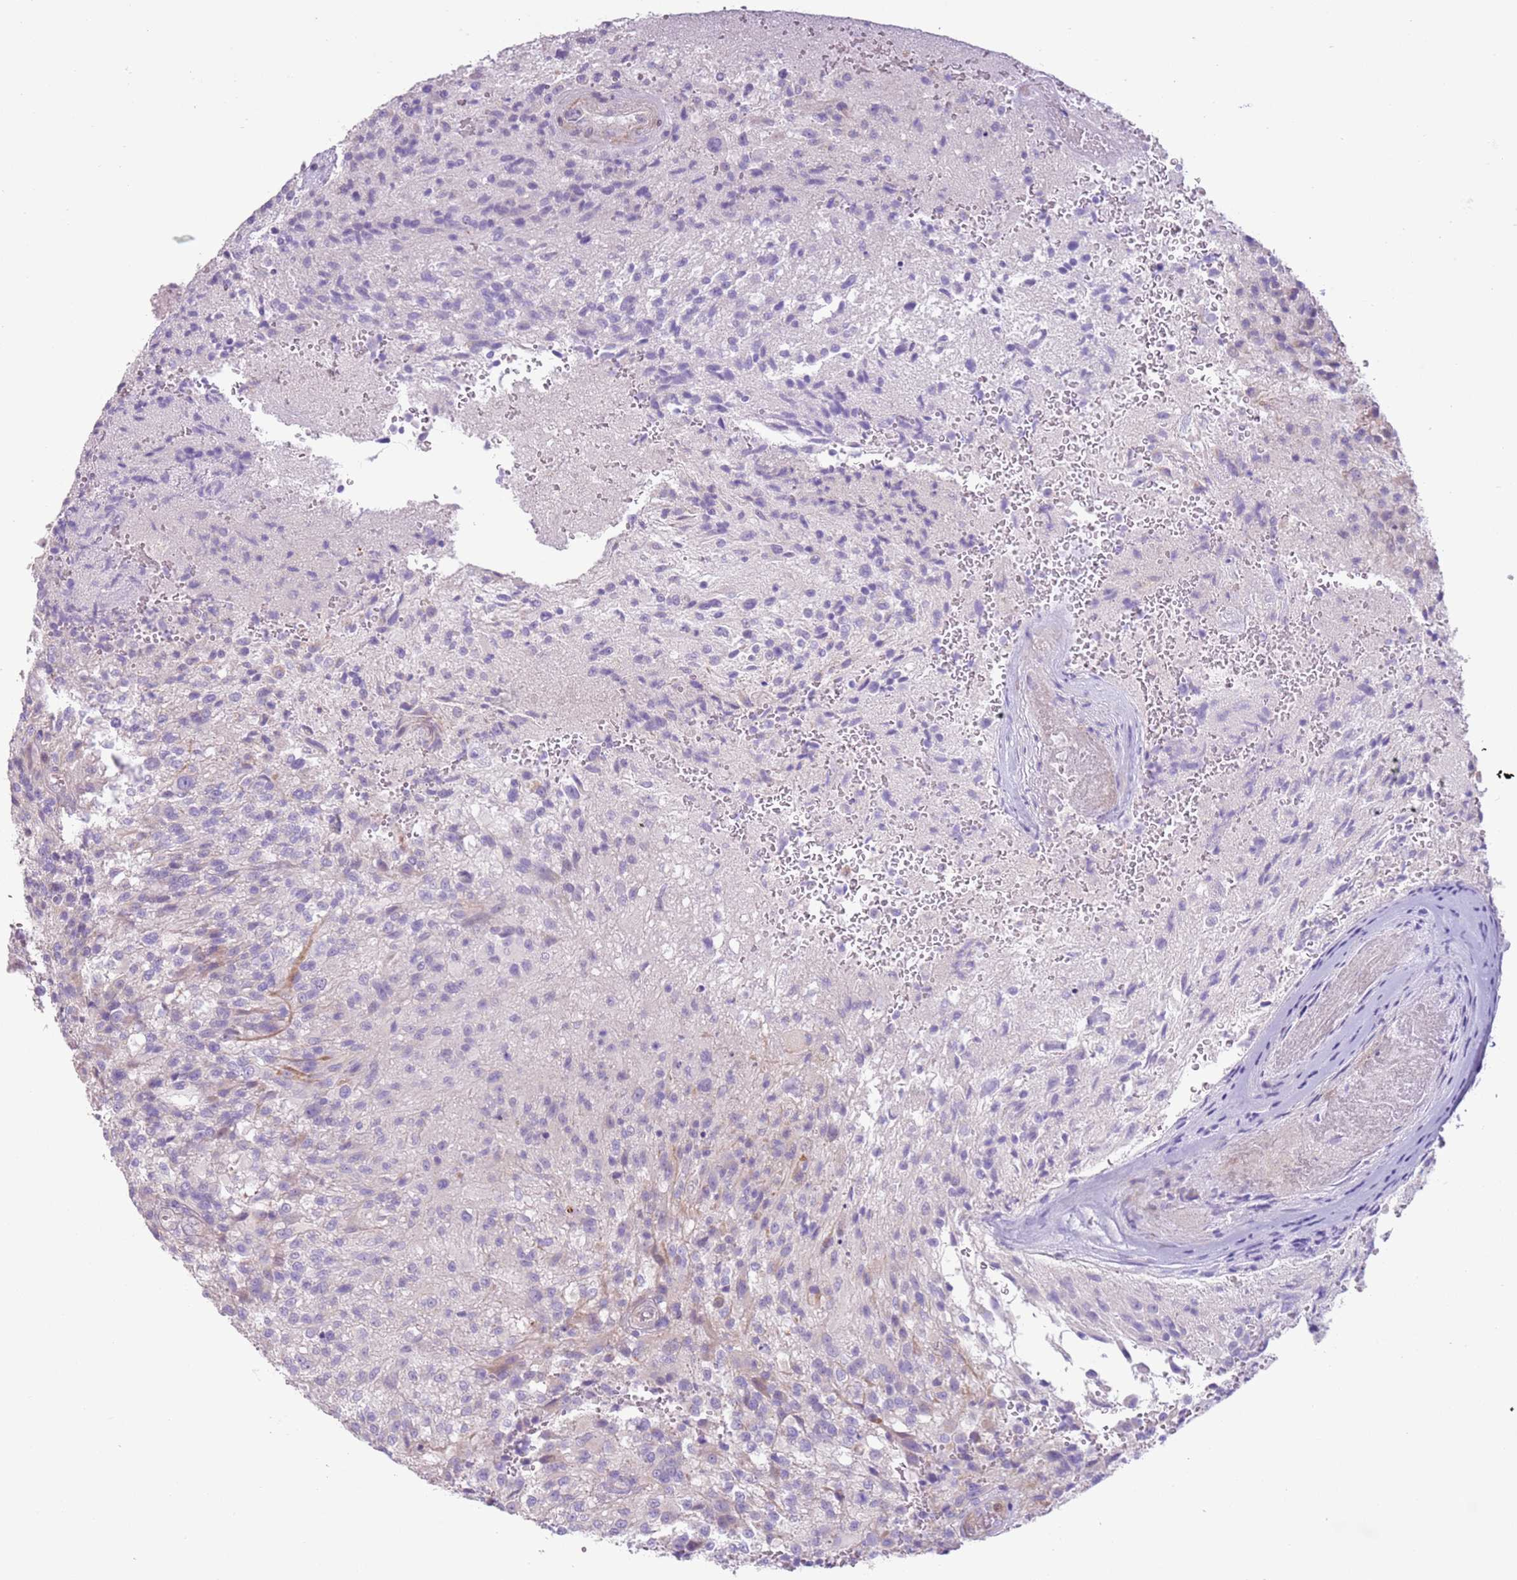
{"staining": {"intensity": "negative", "quantity": "none", "location": "none"}, "tissue": "glioma", "cell_type": "Tumor cells", "image_type": "cancer", "snomed": [{"axis": "morphology", "description": "Normal tissue, NOS"}, {"axis": "morphology", "description": "Glioma, malignant, High grade"}, {"axis": "topography", "description": "Cerebral cortex"}], "caption": "IHC micrograph of neoplastic tissue: malignant glioma (high-grade) stained with DAB (3,3'-diaminobenzidine) demonstrates no significant protein positivity in tumor cells.", "gene": "ZNF239", "patient": {"sex": "male", "age": 56}}